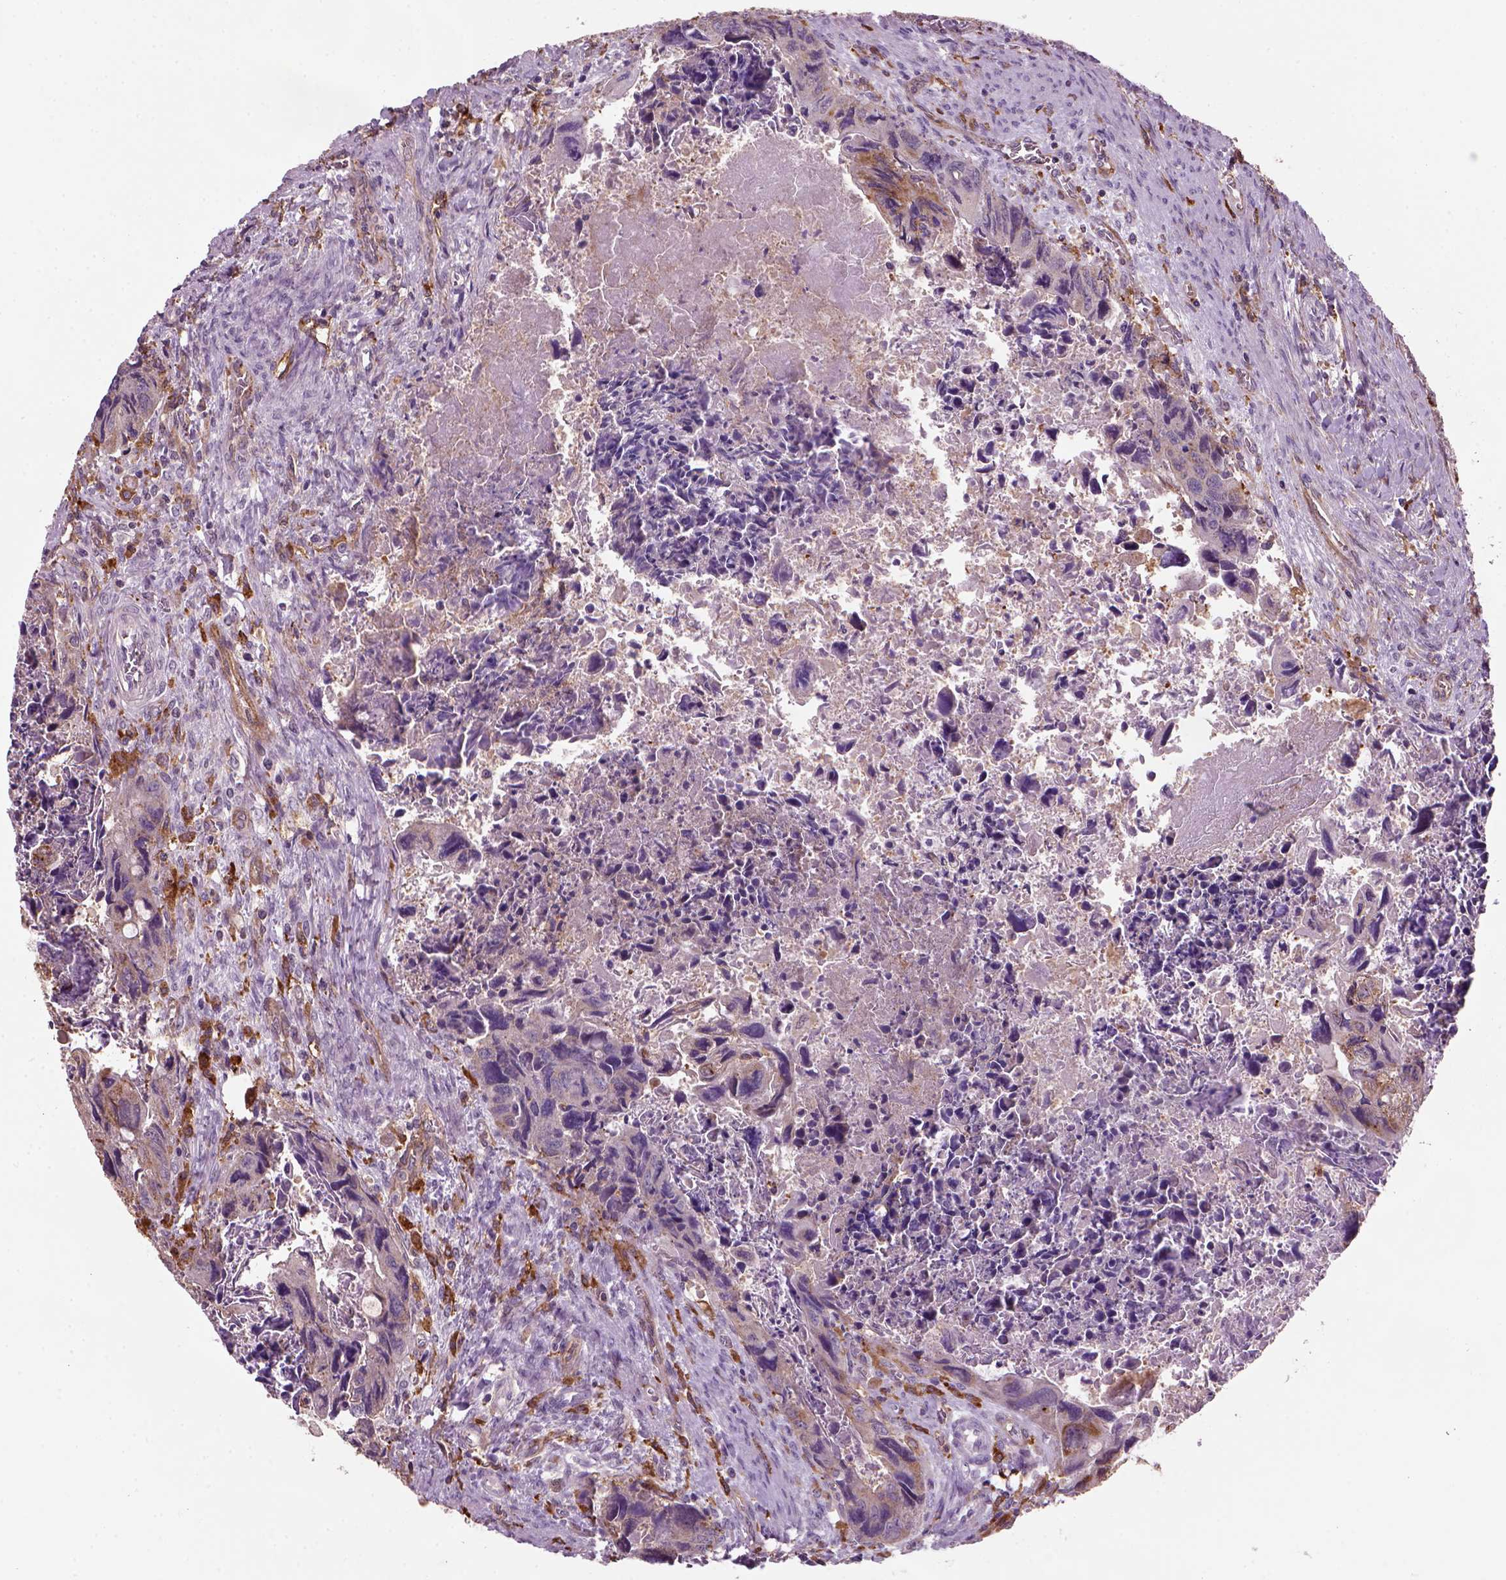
{"staining": {"intensity": "moderate", "quantity": "25%-75%", "location": "cytoplasmic/membranous"}, "tissue": "colorectal cancer", "cell_type": "Tumor cells", "image_type": "cancer", "snomed": [{"axis": "morphology", "description": "Adenocarcinoma, NOS"}, {"axis": "topography", "description": "Rectum"}], "caption": "Brown immunohistochemical staining in colorectal cancer (adenocarcinoma) exhibits moderate cytoplasmic/membranous positivity in approximately 25%-75% of tumor cells.", "gene": "MARCKS", "patient": {"sex": "male", "age": 62}}